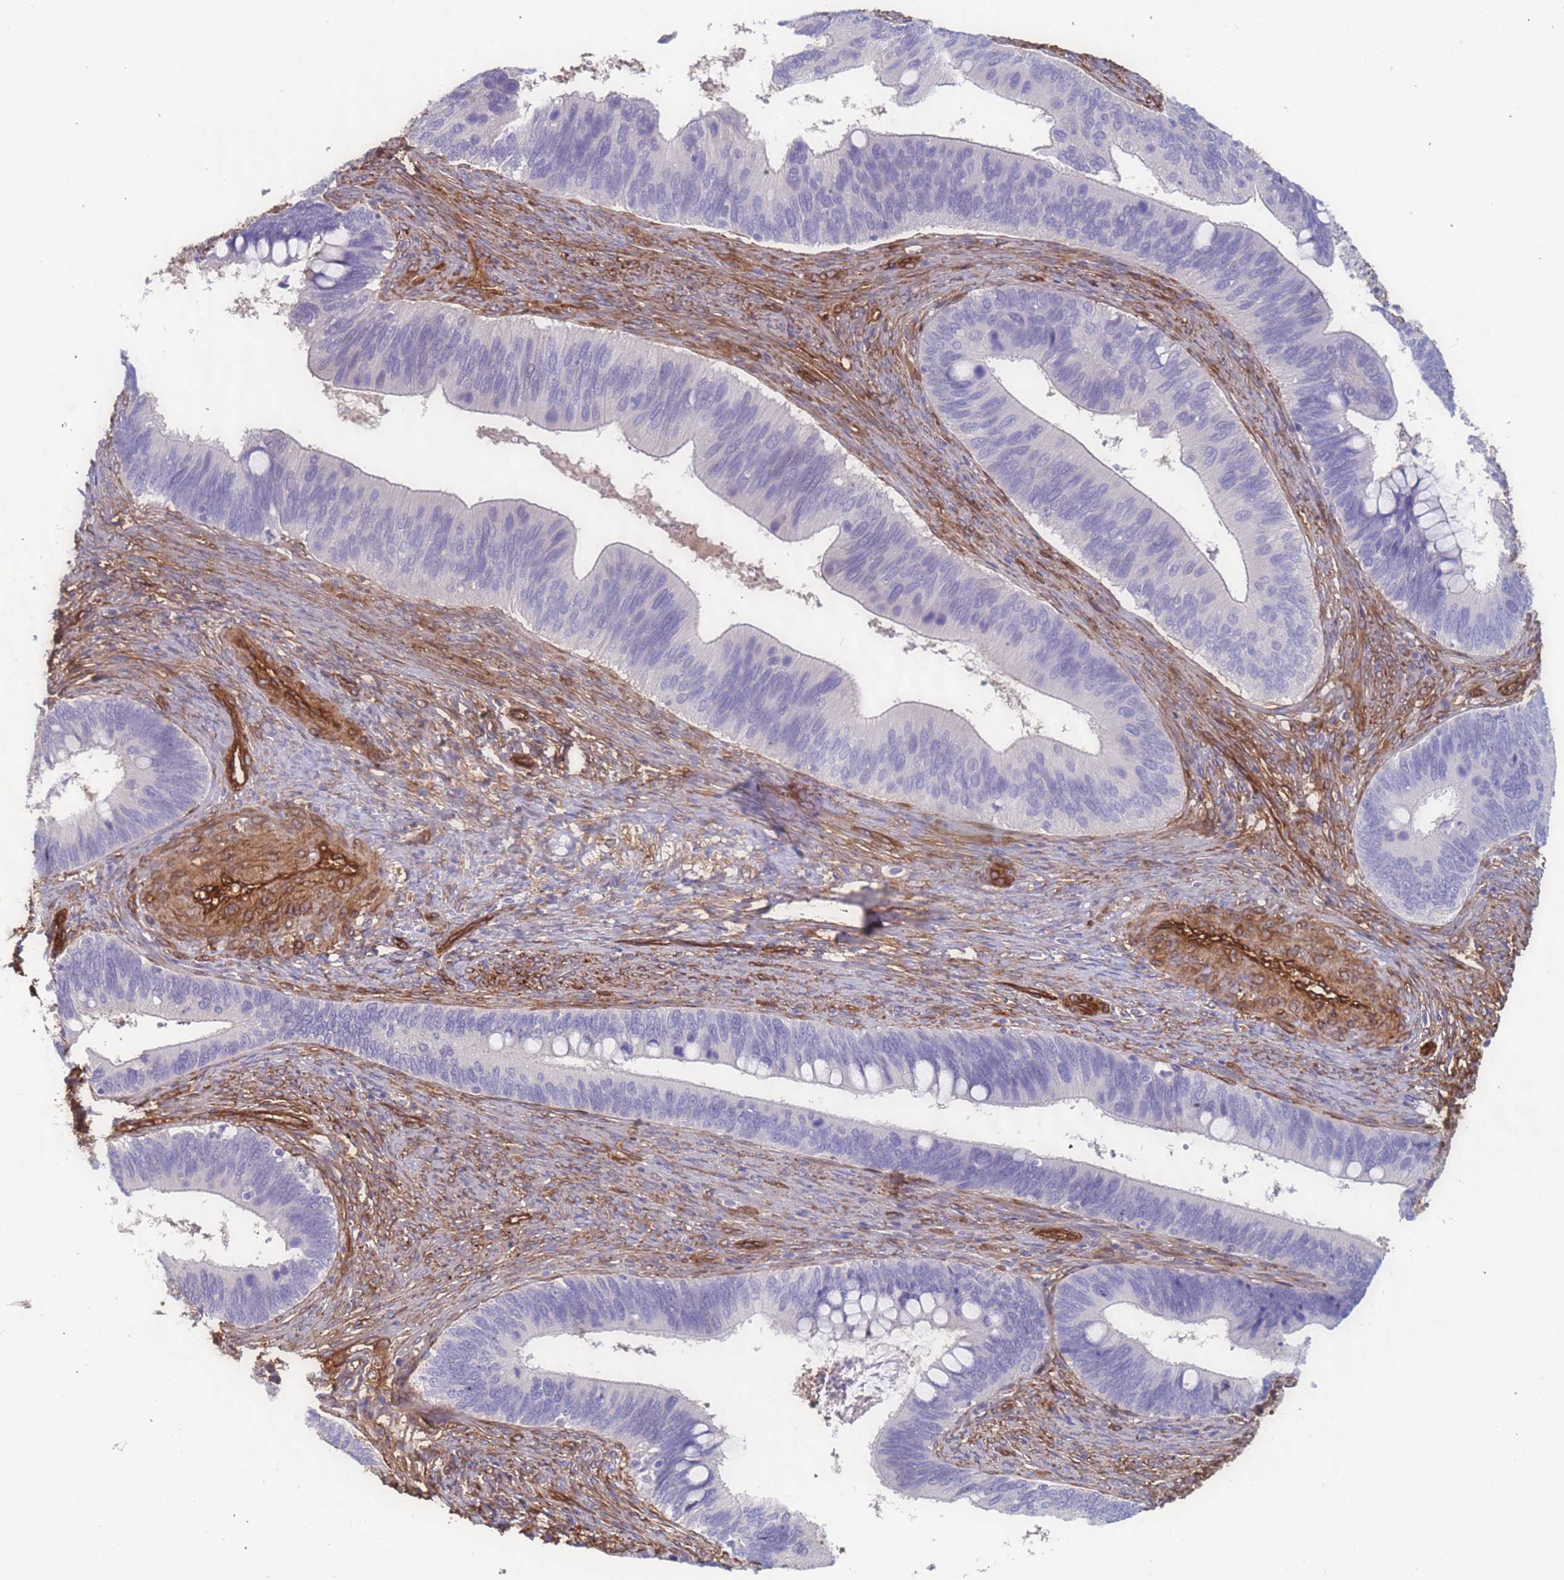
{"staining": {"intensity": "negative", "quantity": "none", "location": "none"}, "tissue": "cervical cancer", "cell_type": "Tumor cells", "image_type": "cancer", "snomed": [{"axis": "morphology", "description": "Adenocarcinoma, NOS"}, {"axis": "topography", "description": "Cervix"}], "caption": "This is an immunohistochemistry (IHC) micrograph of cervical cancer (adenocarcinoma). There is no staining in tumor cells.", "gene": "EHD2", "patient": {"sex": "female", "age": 42}}